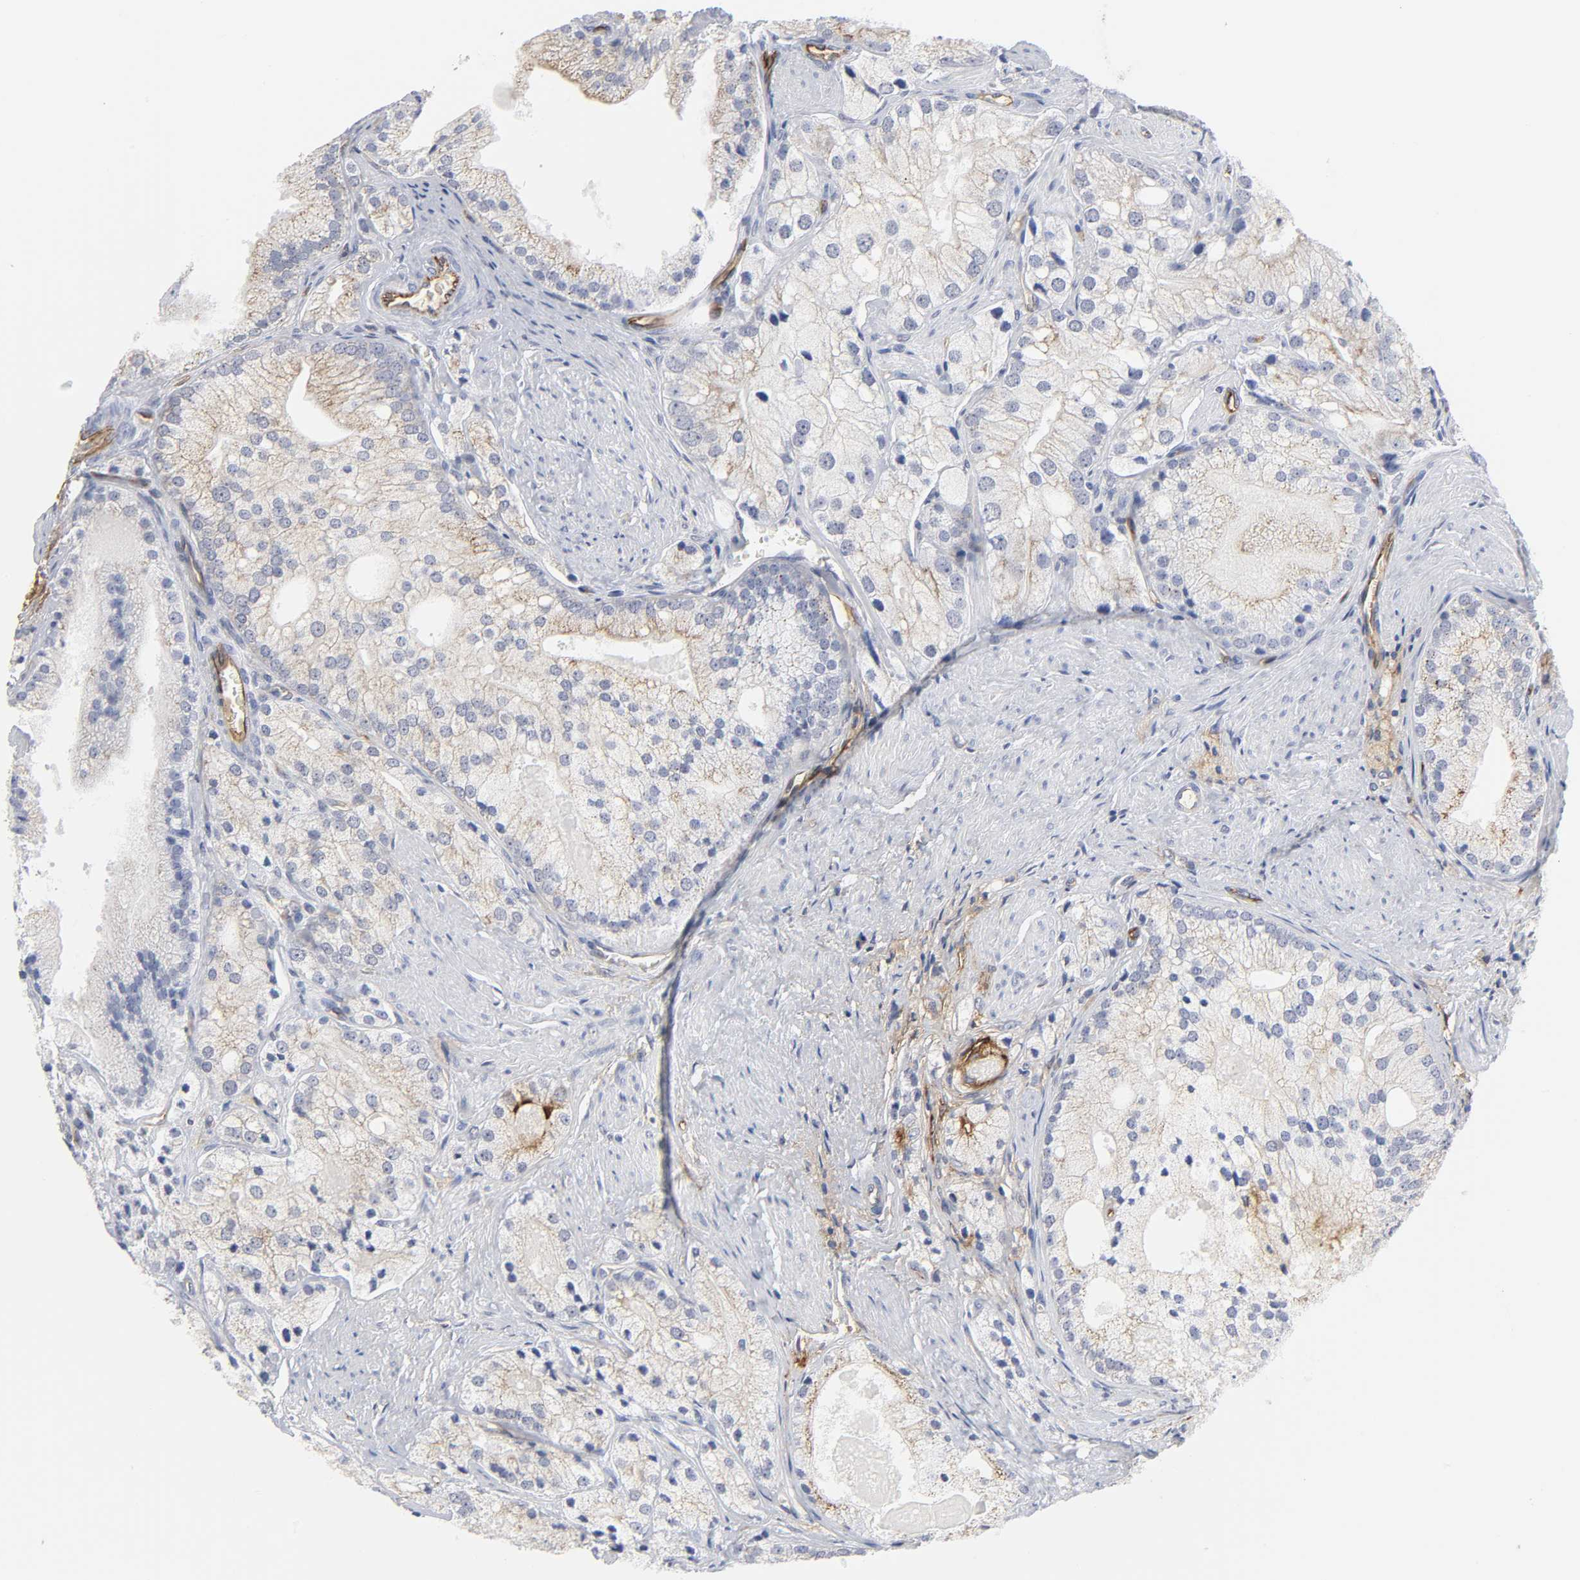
{"staining": {"intensity": "moderate", "quantity": "25%-75%", "location": "cytoplasmic/membranous"}, "tissue": "prostate cancer", "cell_type": "Tumor cells", "image_type": "cancer", "snomed": [{"axis": "morphology", "description": "Adenocarcinoma, Low grade"}, {"axis": "topography", "description": "Prostate"}], "caption": "There is medium levels of moderate cytoplasmic/membranous staining in tumor cells of prostate cancer, as demonstrated by immunohistochemical staining (brown color).", "gene": "ICAM1", "patient": {"sex": "male", "age": 69}}